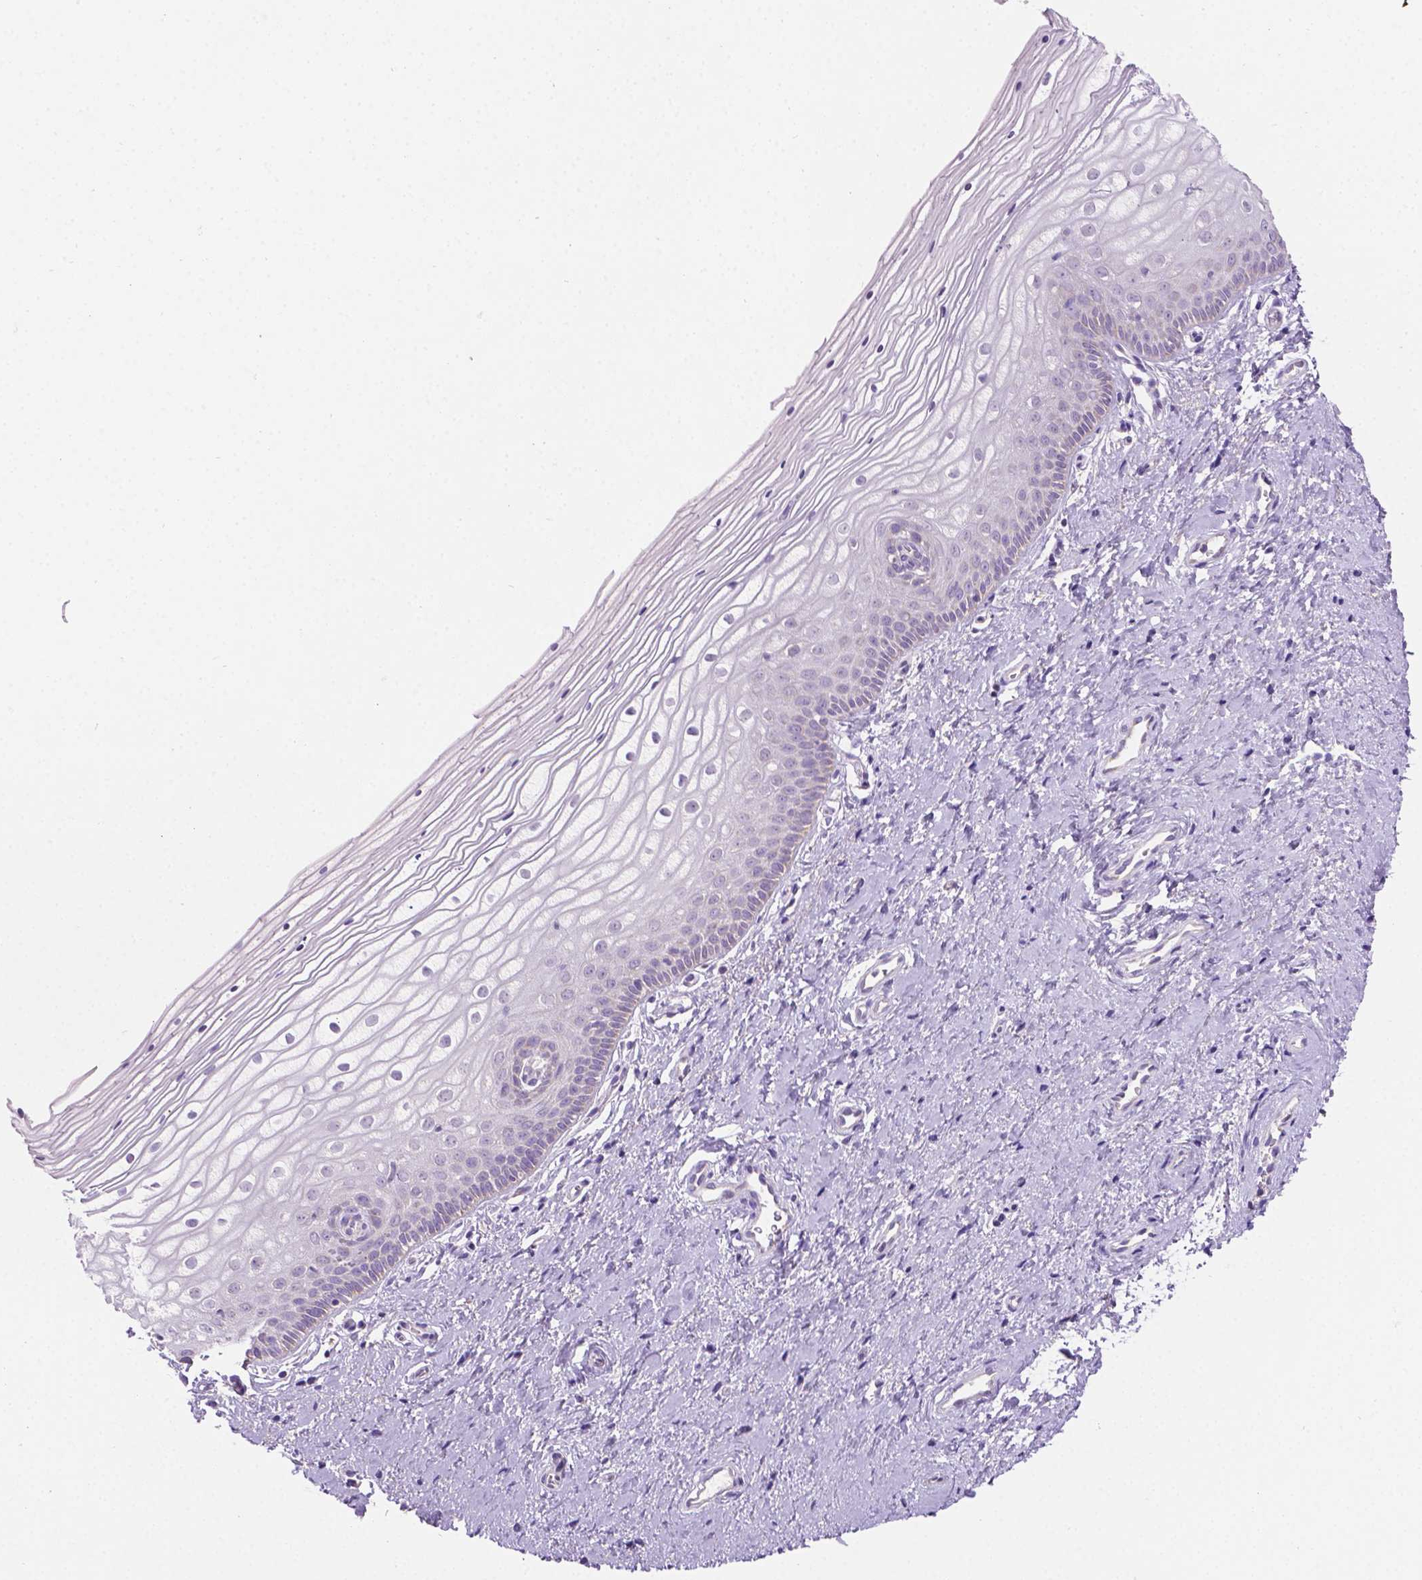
{"staining": {"intensity": "negative", "quantity": "none", "location": "none"}, "tissue": "vagina", "cell_type": "Squamous epithelial cells", "image_type": "normal", "snomed": [{"axis": "morphology", "description": "Normal tissue, NOS"}, {"axis": "topography", "description": "Vagina"}], "caption": "The image shows no staining of squamous epithelial cells in normal vagina. (Stains: DAB immunohistochemistry with hematoxylin counter stain, Microscopy: brightfield microscopy at high magnification).", "gene": "CSPG5", "patient": {"sex": "female", "age": 39}}